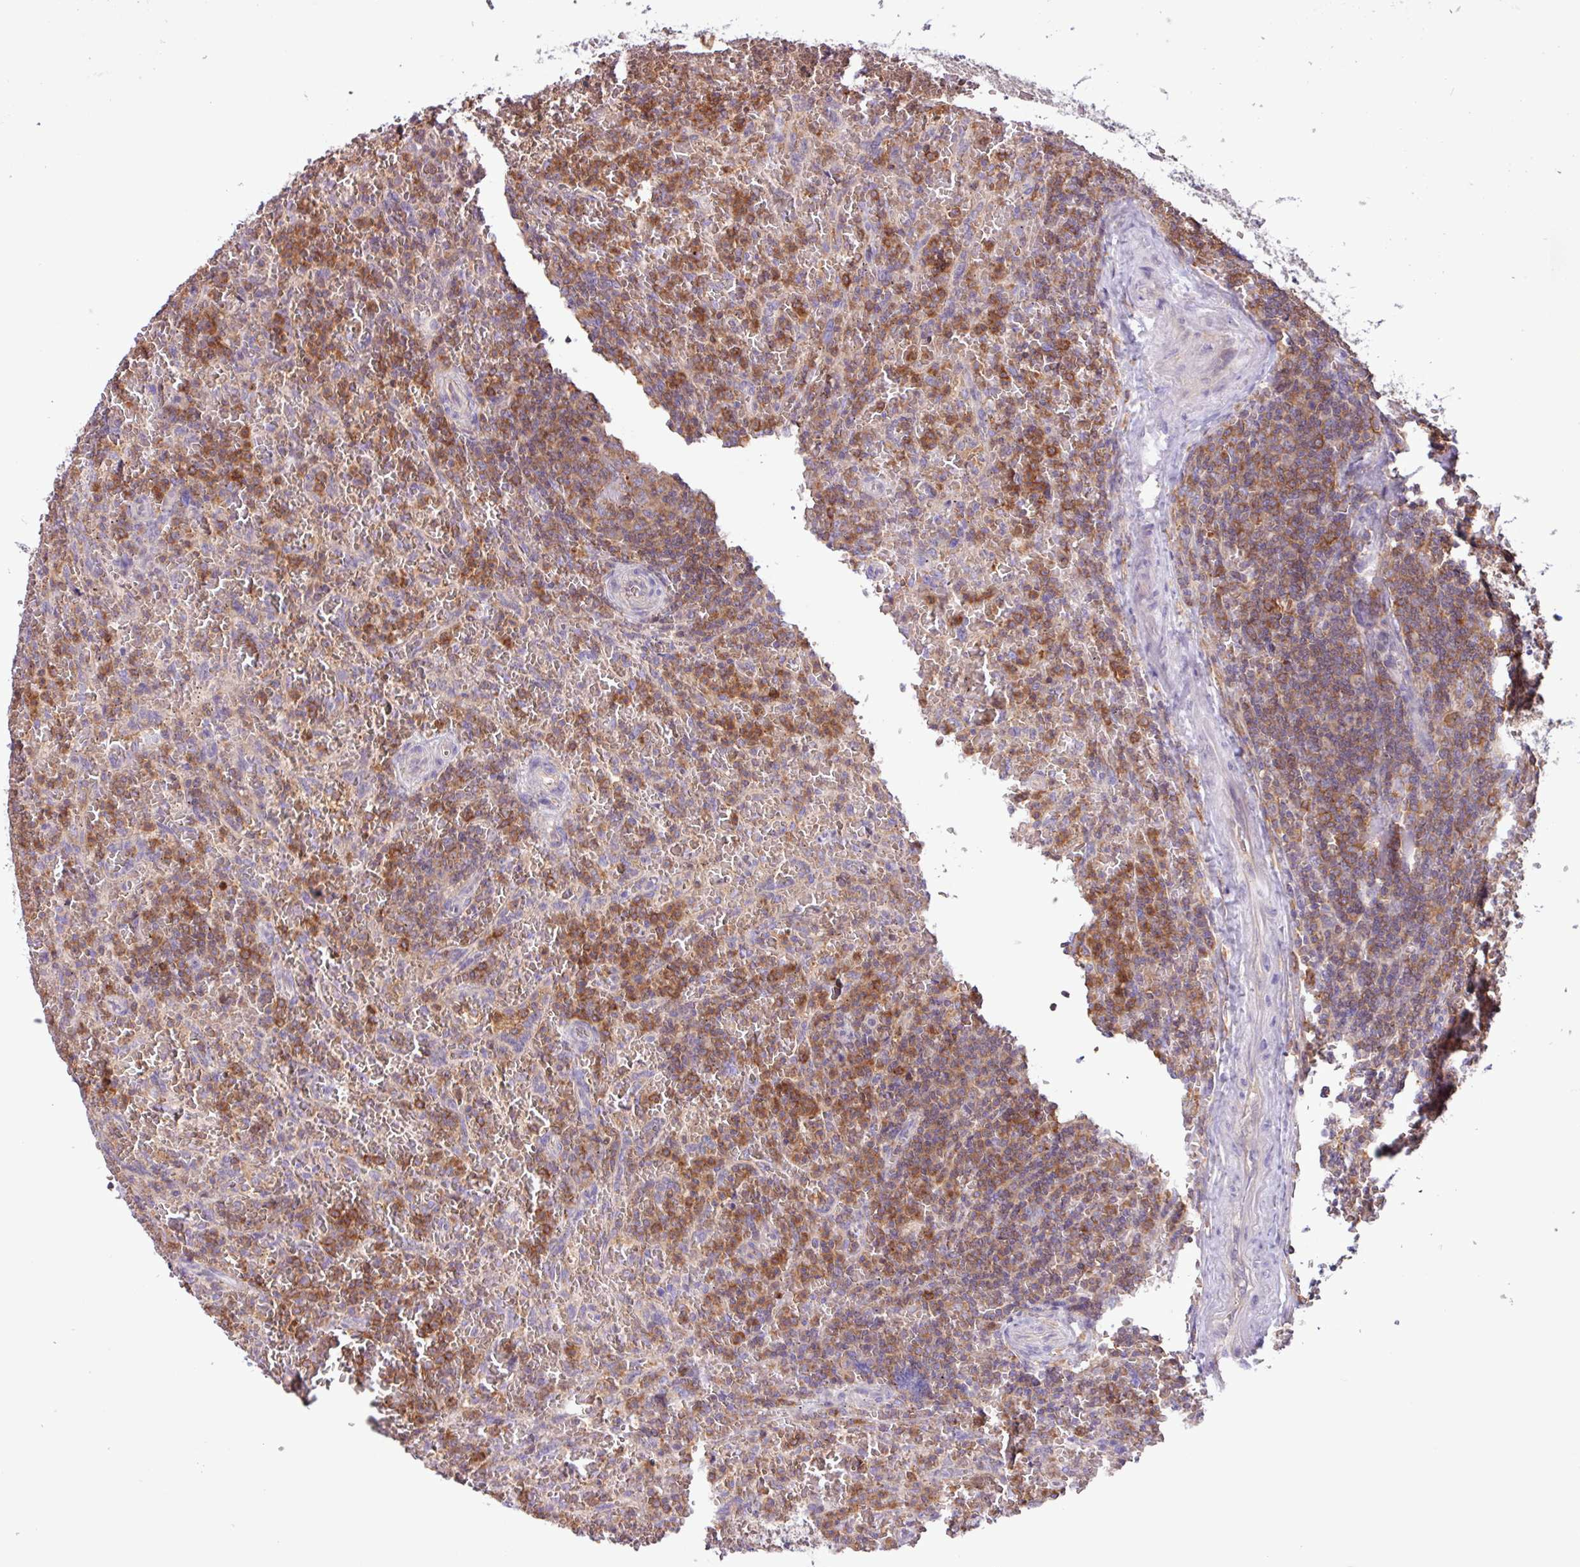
{"staining": {"intensity": "moderate", "quantity": ">75%", "location": "cytoplasmic/membranous"}, "tissue": "lymphoma", "cell_type": "Tumor cells", "image_type": "cancer", "snomed": [{"axis": "morphology", "description": "Malignant lymphoma, non-Hodgkin's type, Low grade"}, {"axis": "topography", "description": "Spleen"}], "caption": "An image showing moderate cytoplasmic/membranous expression in about >75% of tumor cells in lymphoma, as visualized by brown immunohistochemical staining.", "gene": "ACTR3", "patient": {"sex": "female", "age": 64}}